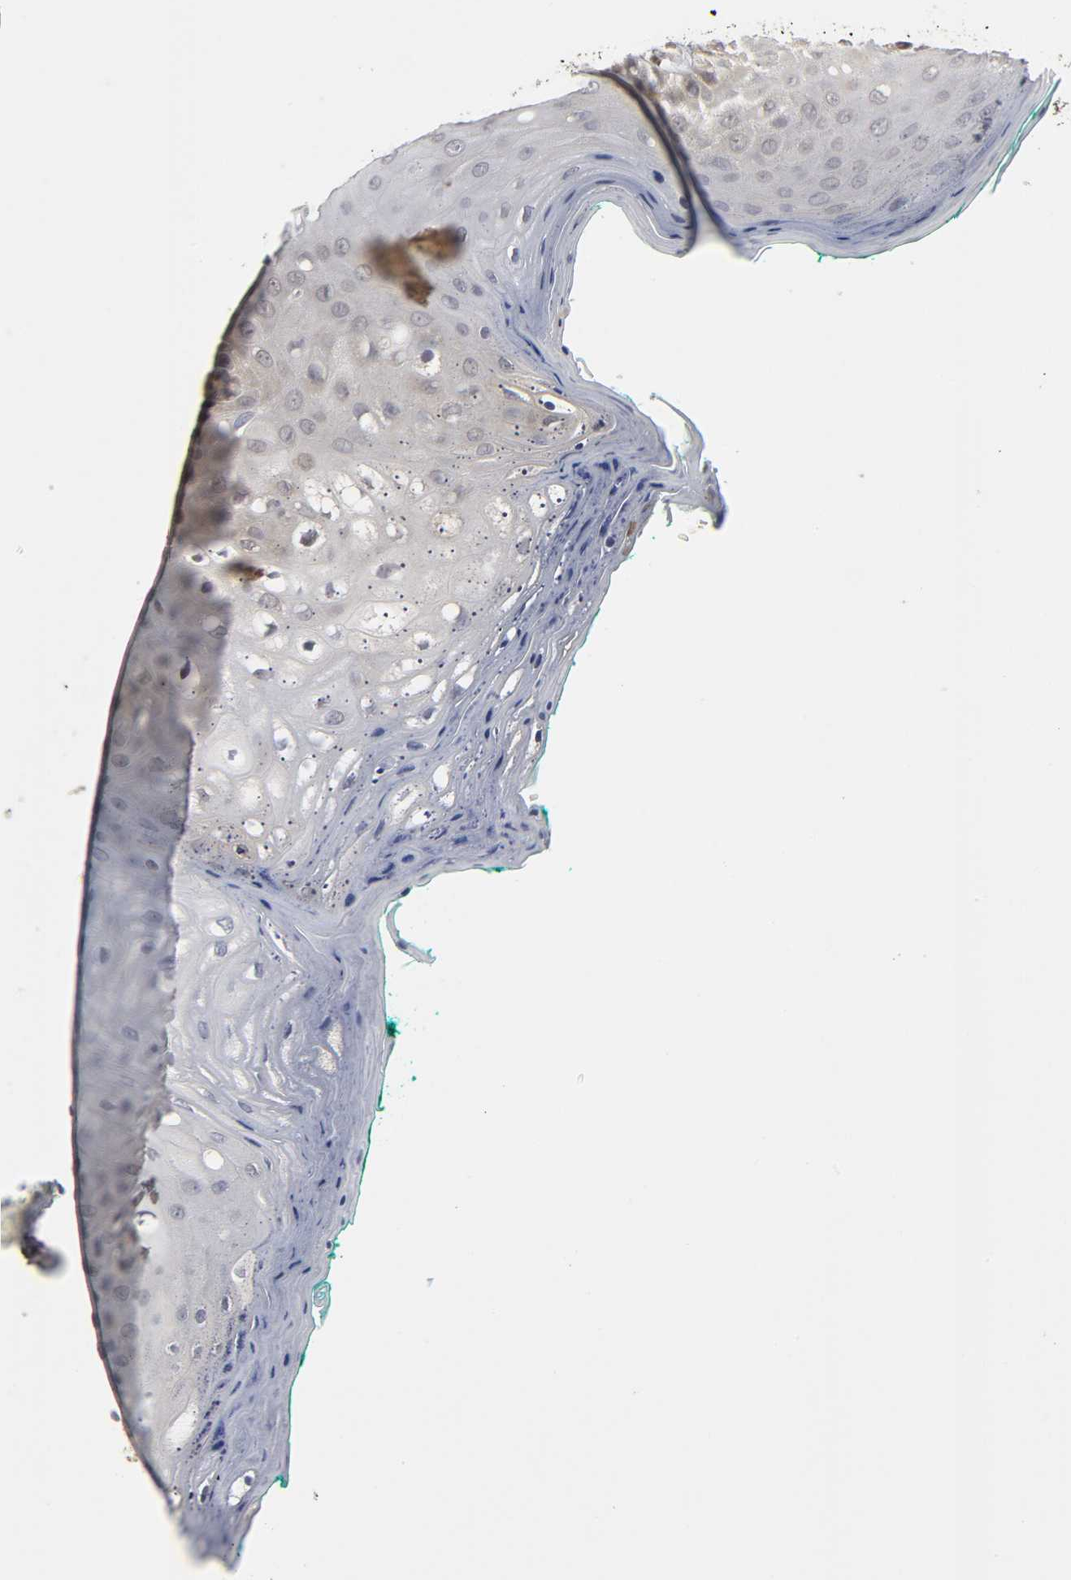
{"staining": {"intensity": "moderate", "quantity": "25%-75%", "location": "cytoplasmic/membranous,nuclear"}, "tissue": "oral mucosa", "cell_type": "Squamous epithelial cells", "image_type": "normal", "snomed": [{"axis": "morphology", "description": "Normal tissue, NOS"}, {"axis": "morphology", "description": "Squamous cell carcinoma, NOS"}, {"axis": "topography", "description": "Skeletal muscle"}, {"axis": "topography", "description": "Oral tissue"}, {"axis": "topography", "description": "Head-Neck"}], "caption": "Immunohistochemical staining of unremarkable oral mucosa displays medium levels of moderate cytoplasmic/membranous,nuclear positivity in approximately 25%-75% of squamous epithelial cells.", "gene": "PARK7", "patient": {"sex": "female", "age": 84}}